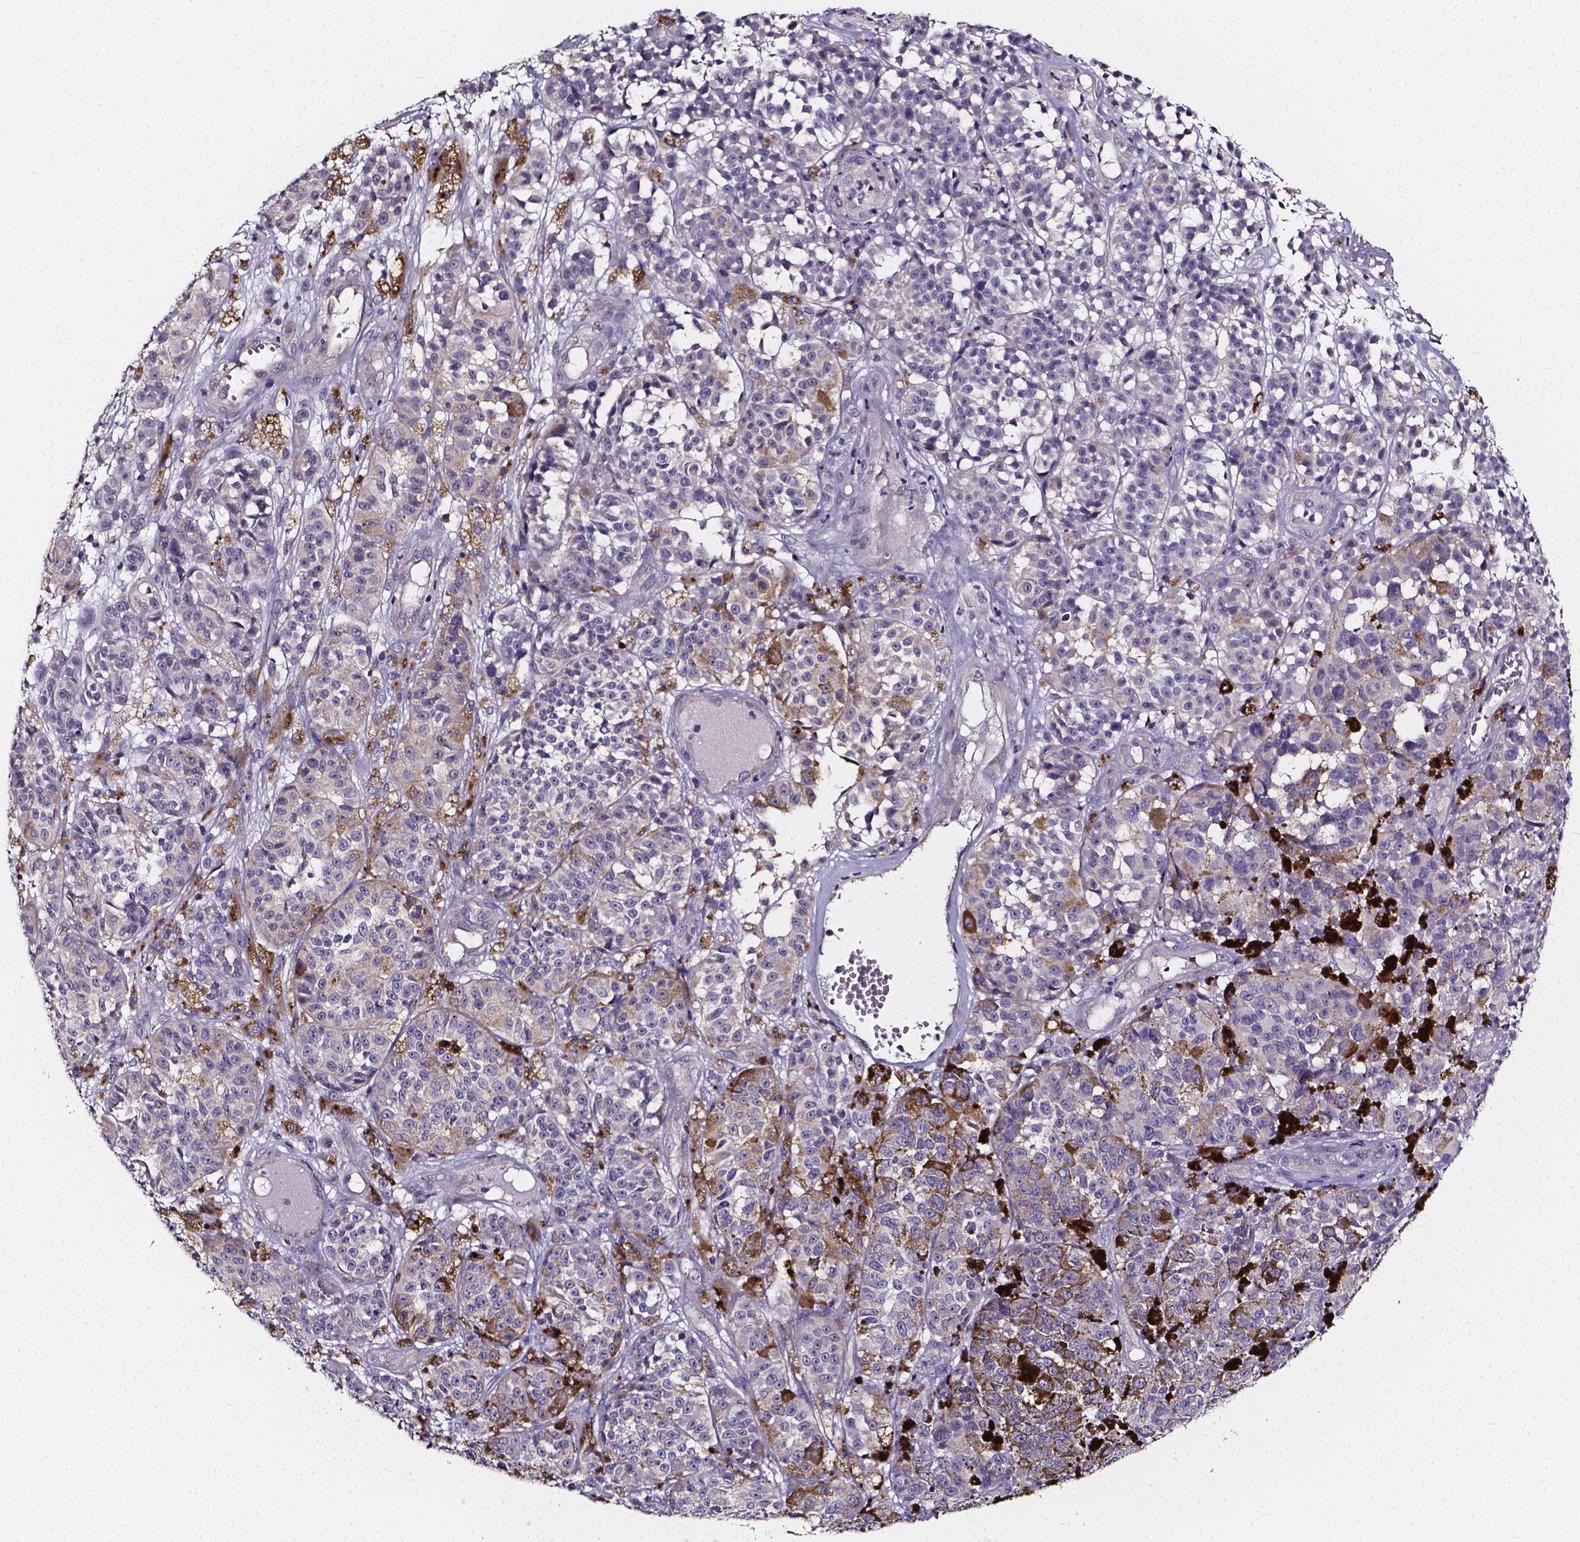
{"staining": {"intensity": "negative", "quantity": "none", "location": "none"}, "tissue": "melanoma", "cell_type": "Tumor cells", "image_type": "cancer", "snomed": [{"axis": "morphology", "description": "Malignant melanoma, NOS"}, {"axis": "topography", "description": "Skin"}], "caption": "A high-resolution photomicrograph shows immunohistochemistry (IHC) staining of melanoma, which exhibits no significant staining in tumor cells.", "gene": "THEMIS", "patient": {"sex": "female", "age": 58}}